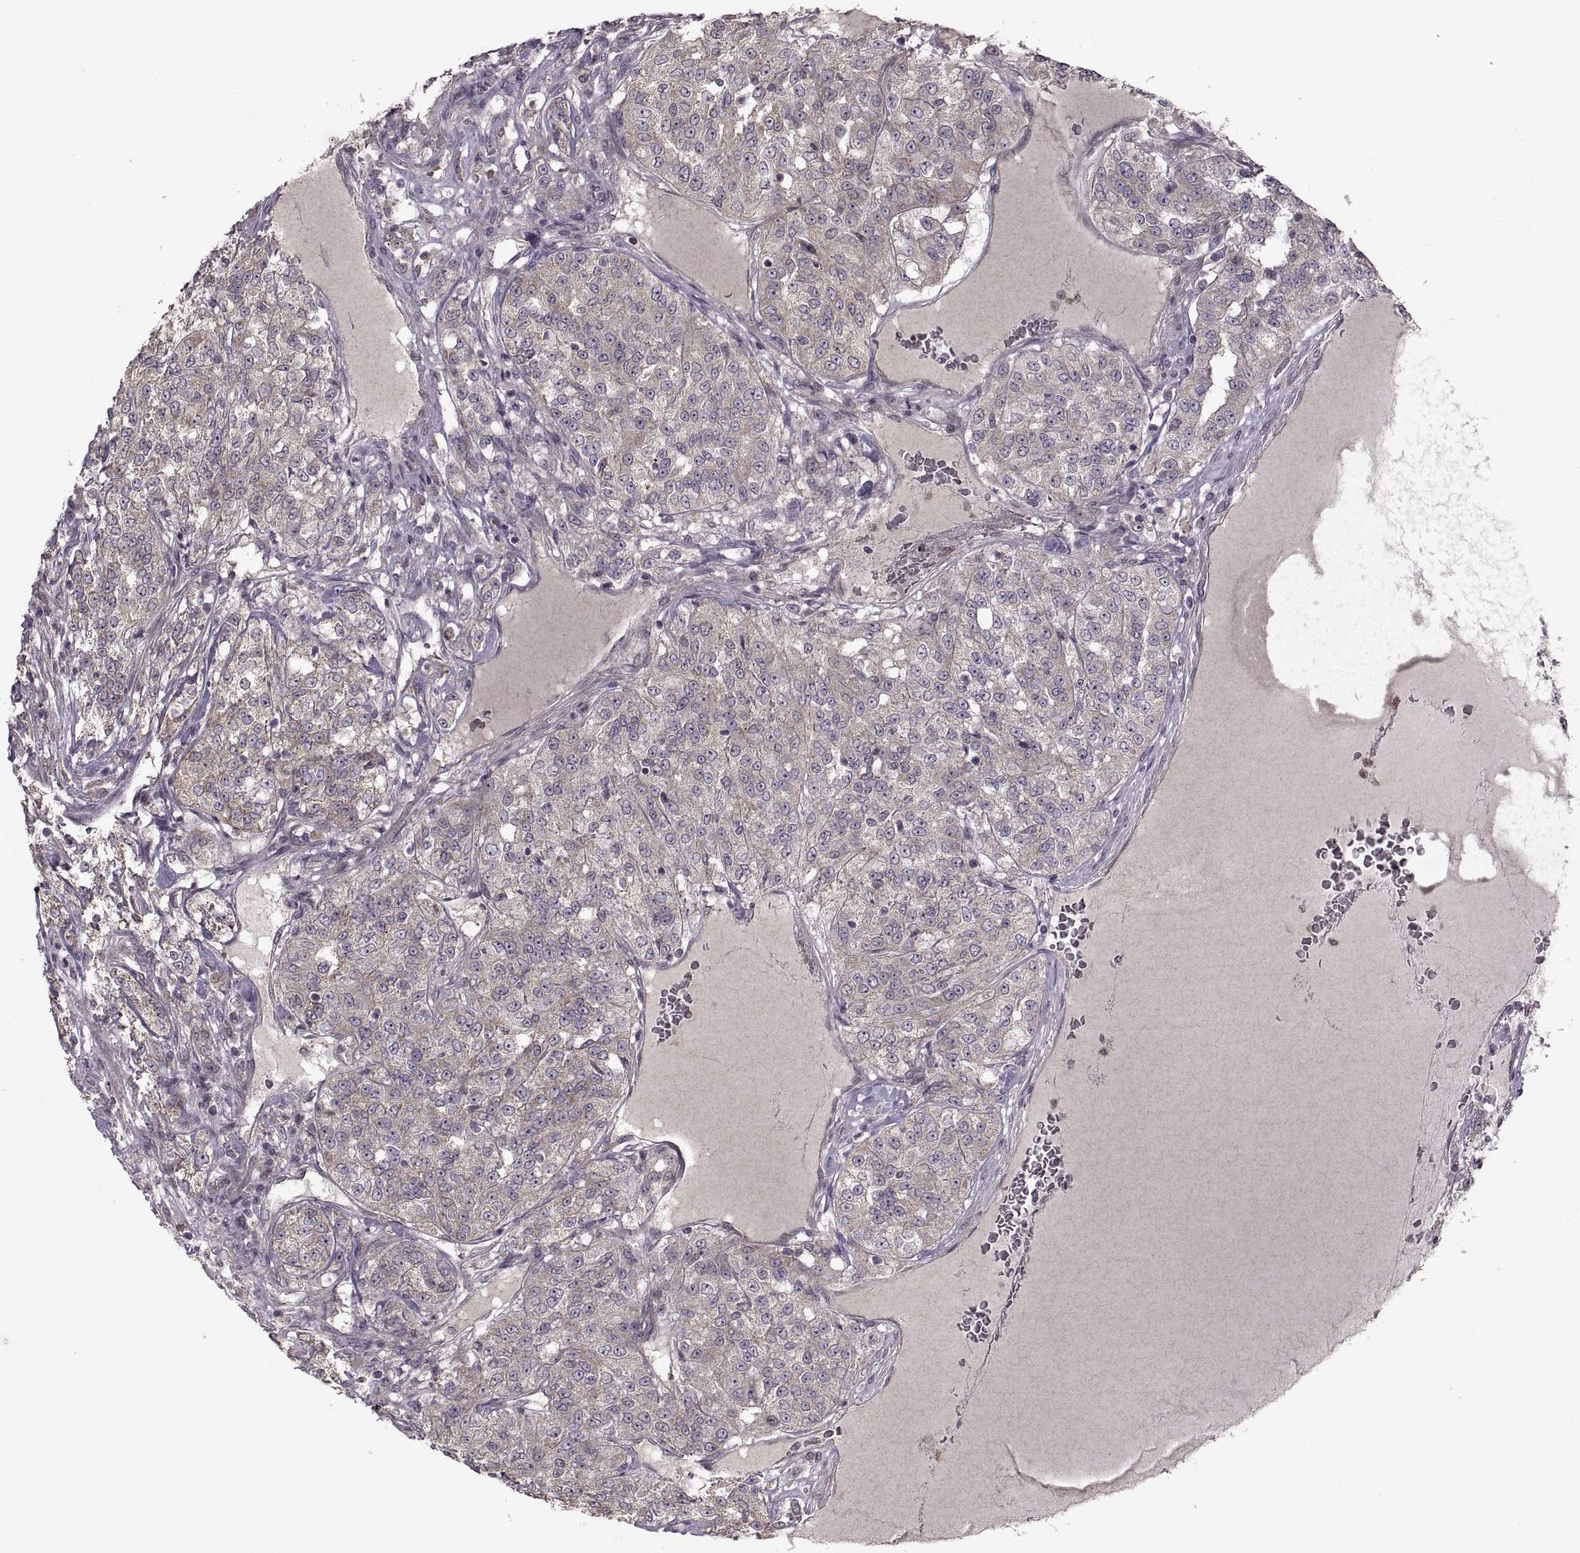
{"staining": {"intensity": "weak", "quantity": "<25%", "location": "cytoplasmic/membranous"}, "tissue": "renal cancer", "cell_type": "Tumor cells", "image_type": "cancer", "snomed": [{"axis": "morphology", "description": "Adenocarcinoma, NOS"}, {"axis": "topography", "description": "Kidney"}], "caption": "DAB immunohistochemical staining of adenocarcinoma (renal) reveals no significant positivity in tumor cells.", "gene": "PIERCE1", "patient": {"sex": "female", "age": 63}}